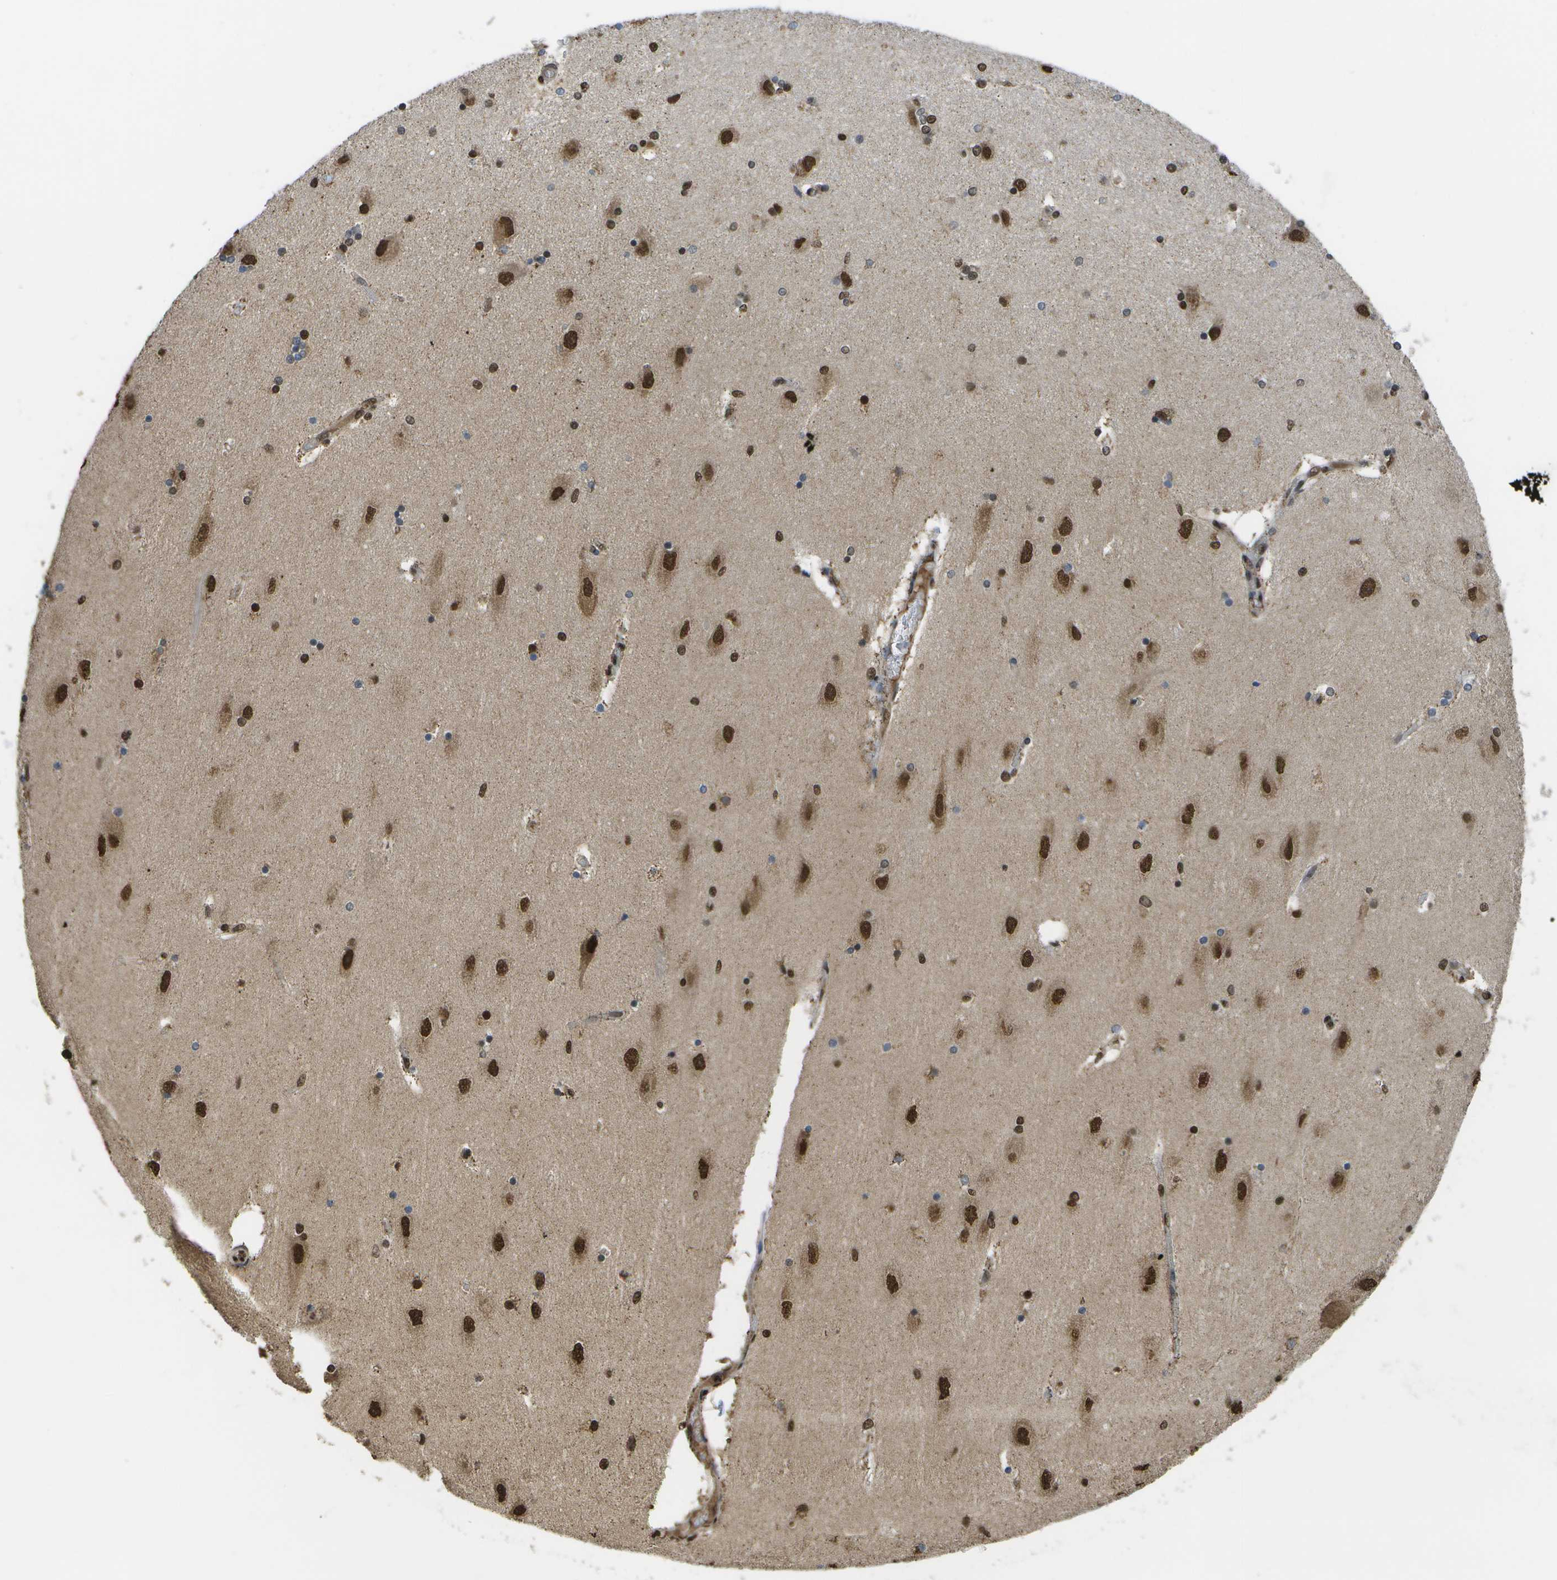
{"staining": {"intensity": "strong", "quantity": "<25%", "location": "nuclear"}, "tissue": "hippocampus", "cell_type": "Glial cells", "image_type": "normal", "snomed": [{"axis": "morphology", "description": "Normal tissue, NOS"}, {"axis": "topography", "description": "Hippocampus"}], "caption": "Brown immunohistochemical staining in unremarkable hippocampus exhibits strong nuclear staining in approximately <25% of glial cells. Immunohistochemistry stains the protein of interest in brown and the nuclei are stained blue.", "gene": "SPEN", "patient": {"sex": "female", "age": 54}}